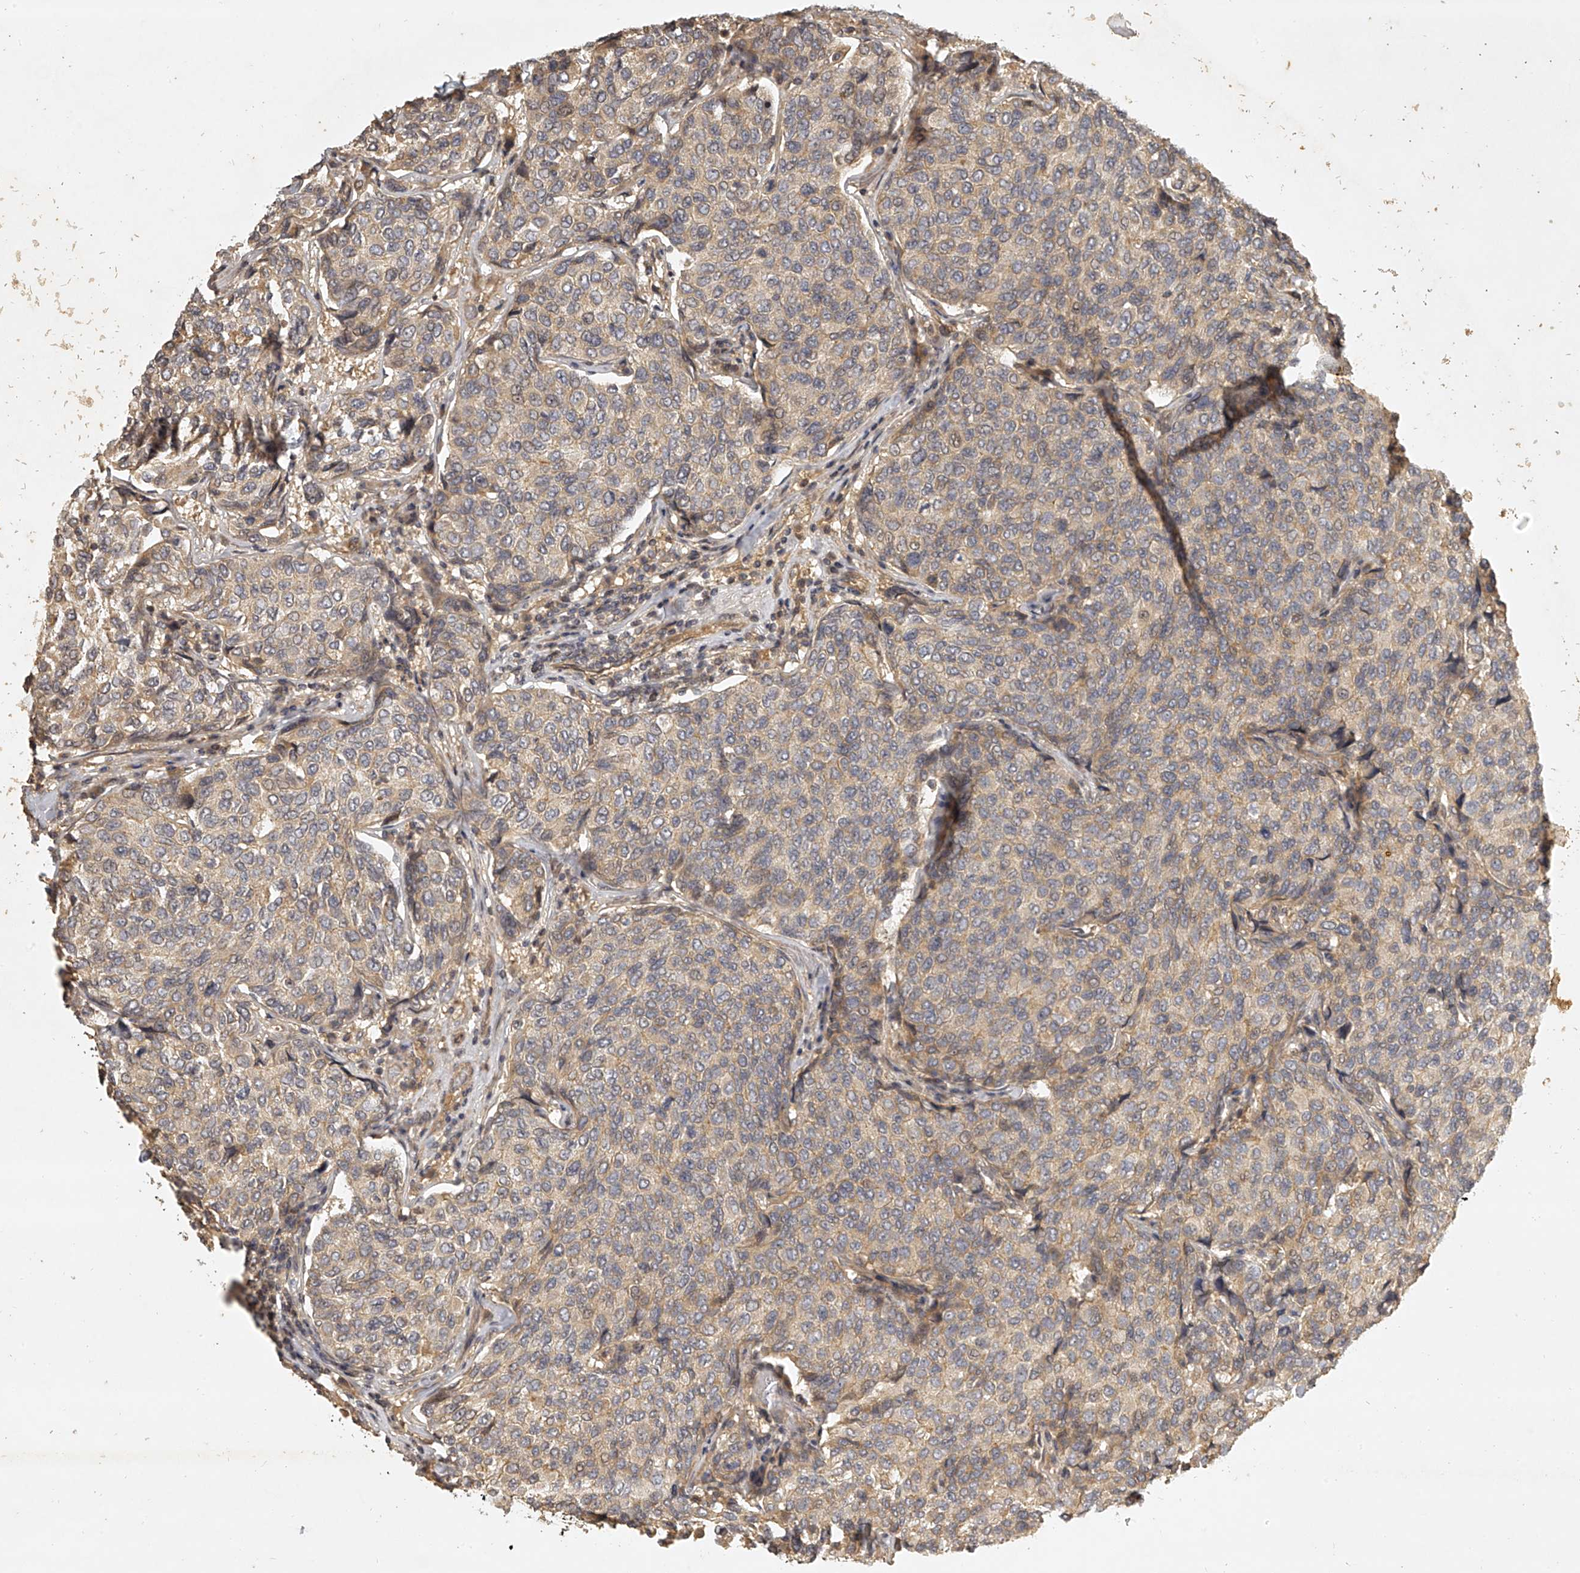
{"staining": {"intensity": "weak", "quantity": "25%-75%", "location": "cytoplasmic/membranous"}, "tissue": "breast cancer", "cell_type": "Tumor cells", "image_type": "cancer", "snomed": [{"axis": "morphology", "description": "Duct carcinoma"}, {"axis": "topography", "description": "Breast"}], "caption": "A high-resolution micrograph shows immunohistochemistry (IHC) staining of breast cancer, which reveals weak cytoplasmic/membranous staining in about 25%-75% of tumor cells.", "gene": "NFS1", "patient": {"sex": "female", "age": 55}}